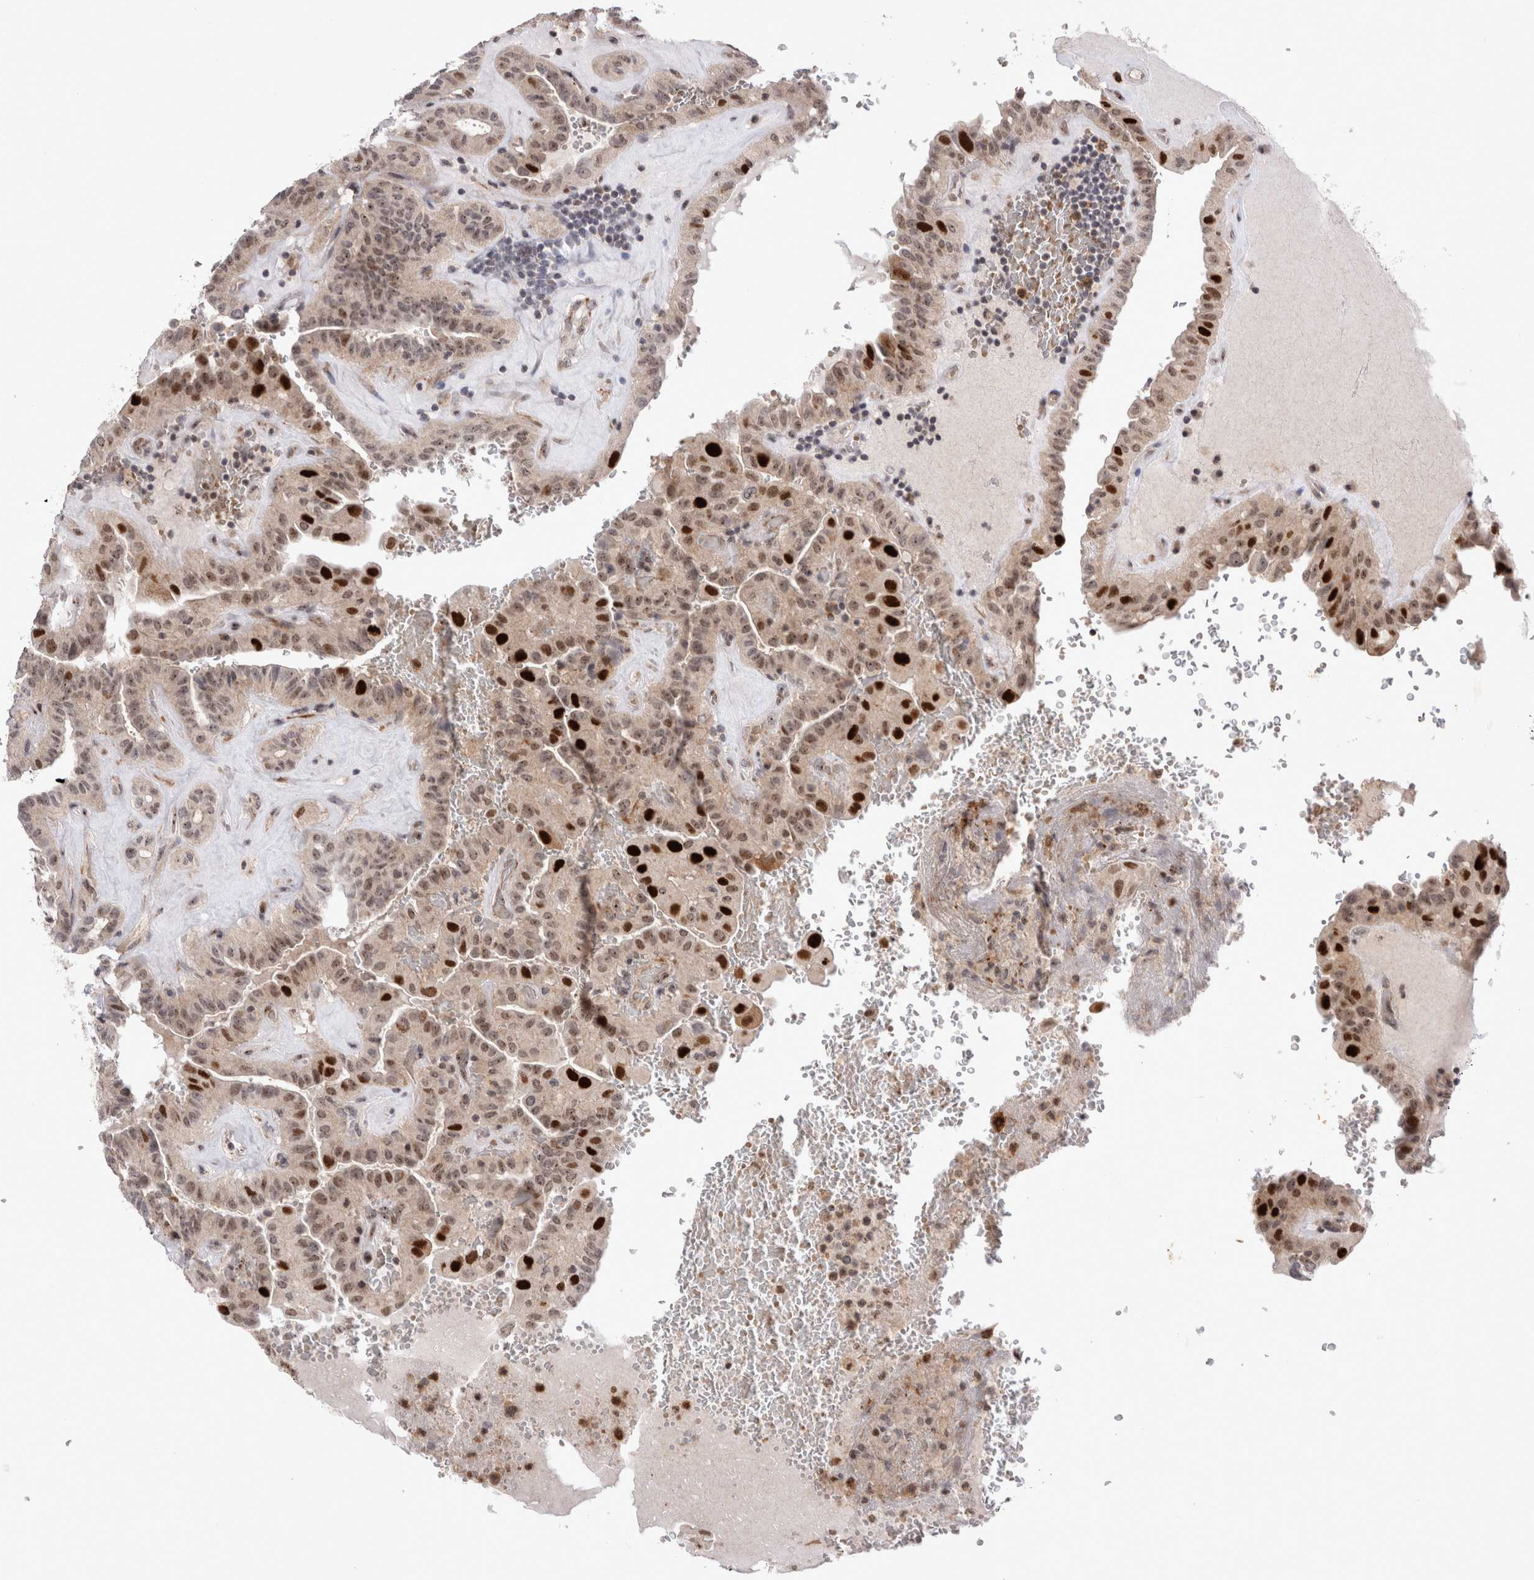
{"staining": {"intensity": "strong", "quantity": "<25%", "location": "nuclear"}, "tissue": "thyroid cancer", "cell_type": "Tumor cells", "image_type": "cancer", "snomed": [{"axis": "morphology", "description": "Papillary adenocarcinoma, NOS"}, {"axis": "topography", "description": "Thyroid gland"}], "caption": "Immunohistochemical staining of thyroid papillary adenocarcinoma demonstrates medium levels of strong nuclear expression in approximately <25% of tumor cells. The protein is shown in brown color, while the nuclei are stained blue.", "gene": "STK11", "patient": {"sex": "male", "age": 77}}